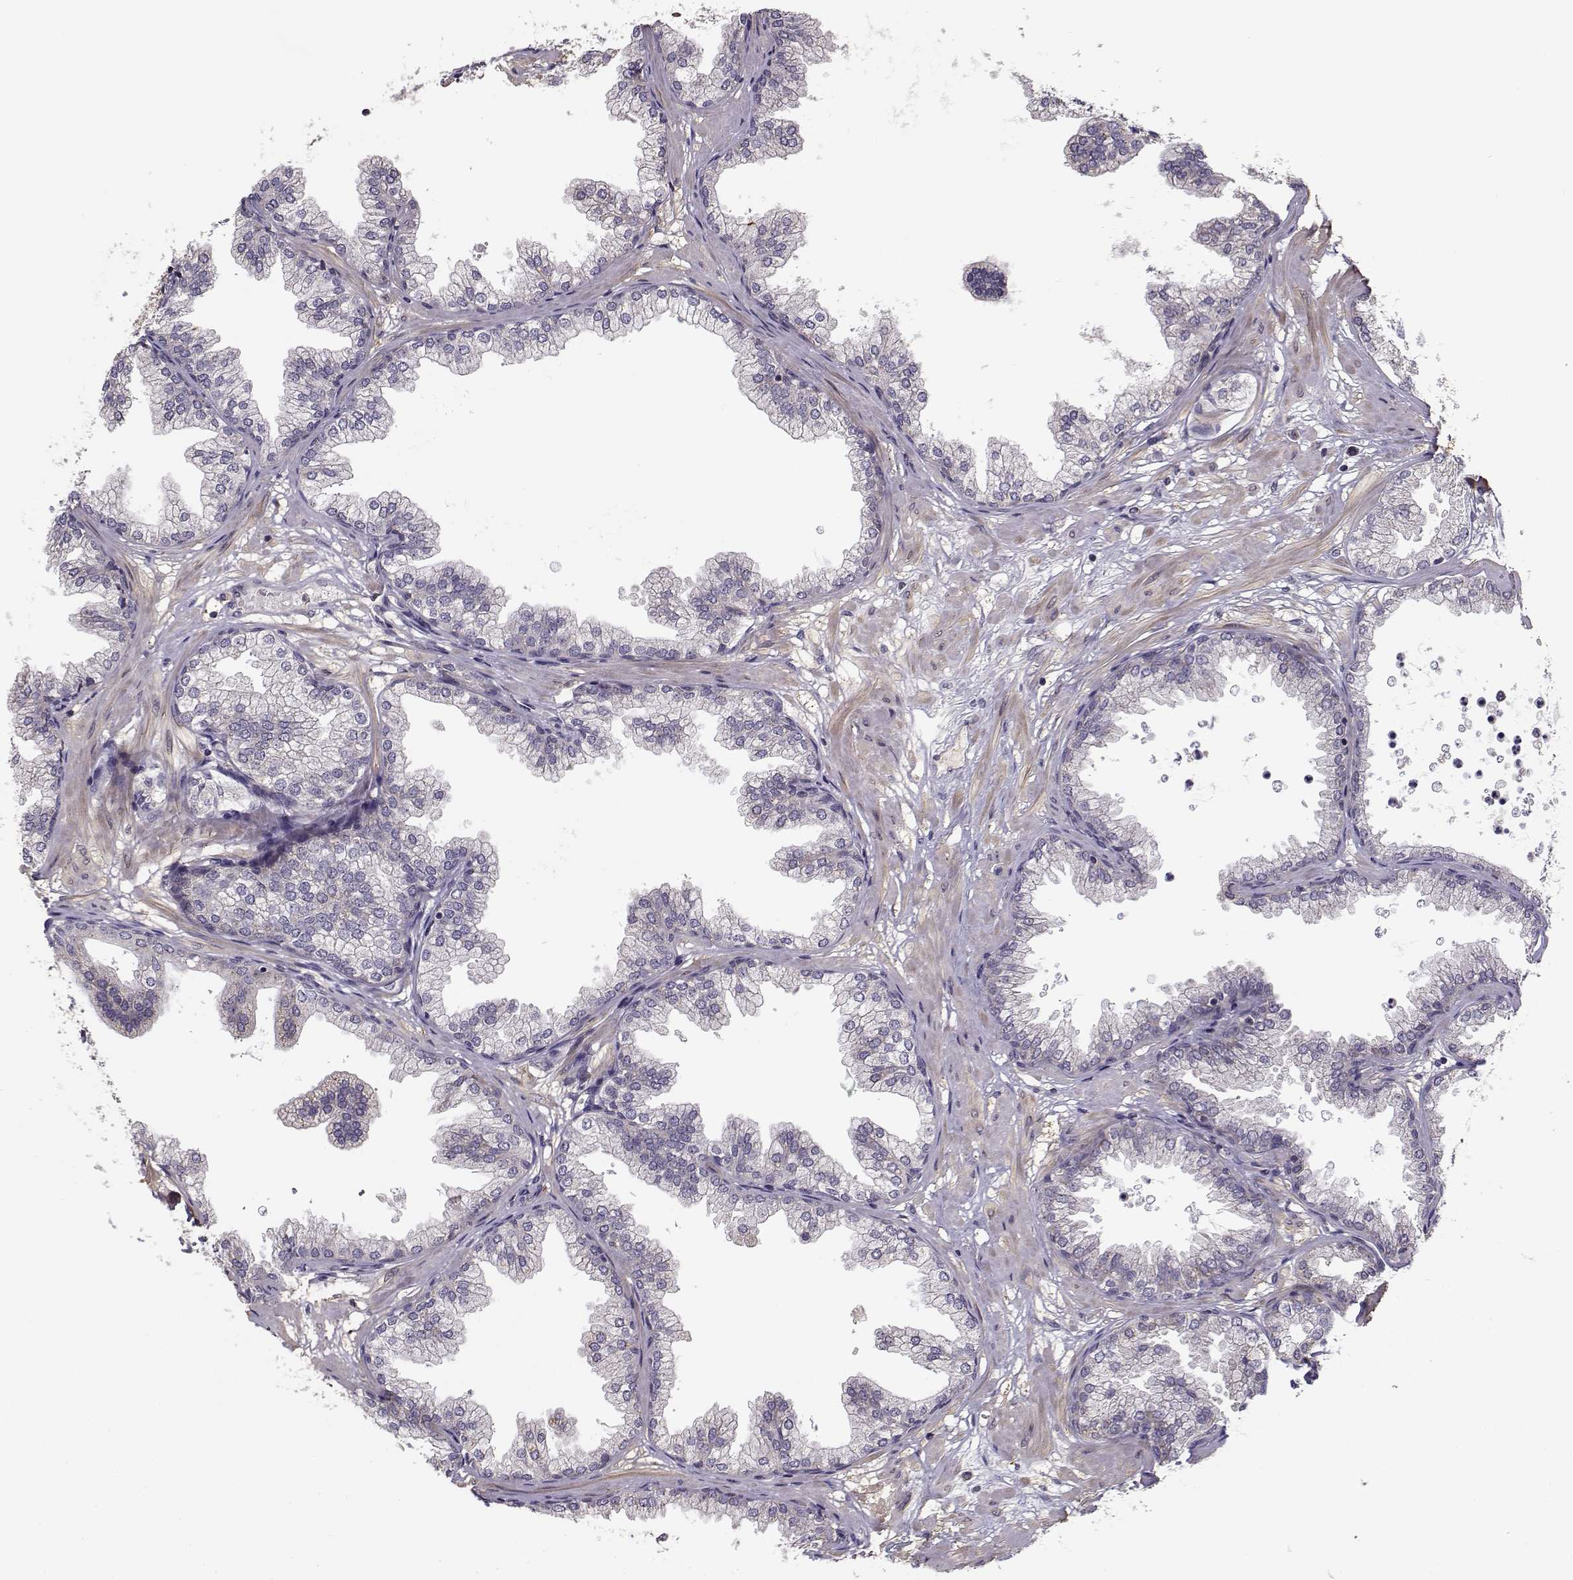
{"staining": {"intensity": "negative", "quantity": "none", "location": "none"}, "tissue": "prostate", "cell_type": "Glandular cells", "image_type": "normal", "snomed": [{"axis": "morphology", "description": "Normal tissue, NOS"}, {"axis": "topography", "description": "Prostate"}], "caption": "Human prostate stained for a protein using immunohistochemistry demonstrates no positivity in glandular cells.", "gene": "ENTPD8", "patient": {"sex": "male", "age": 37}}